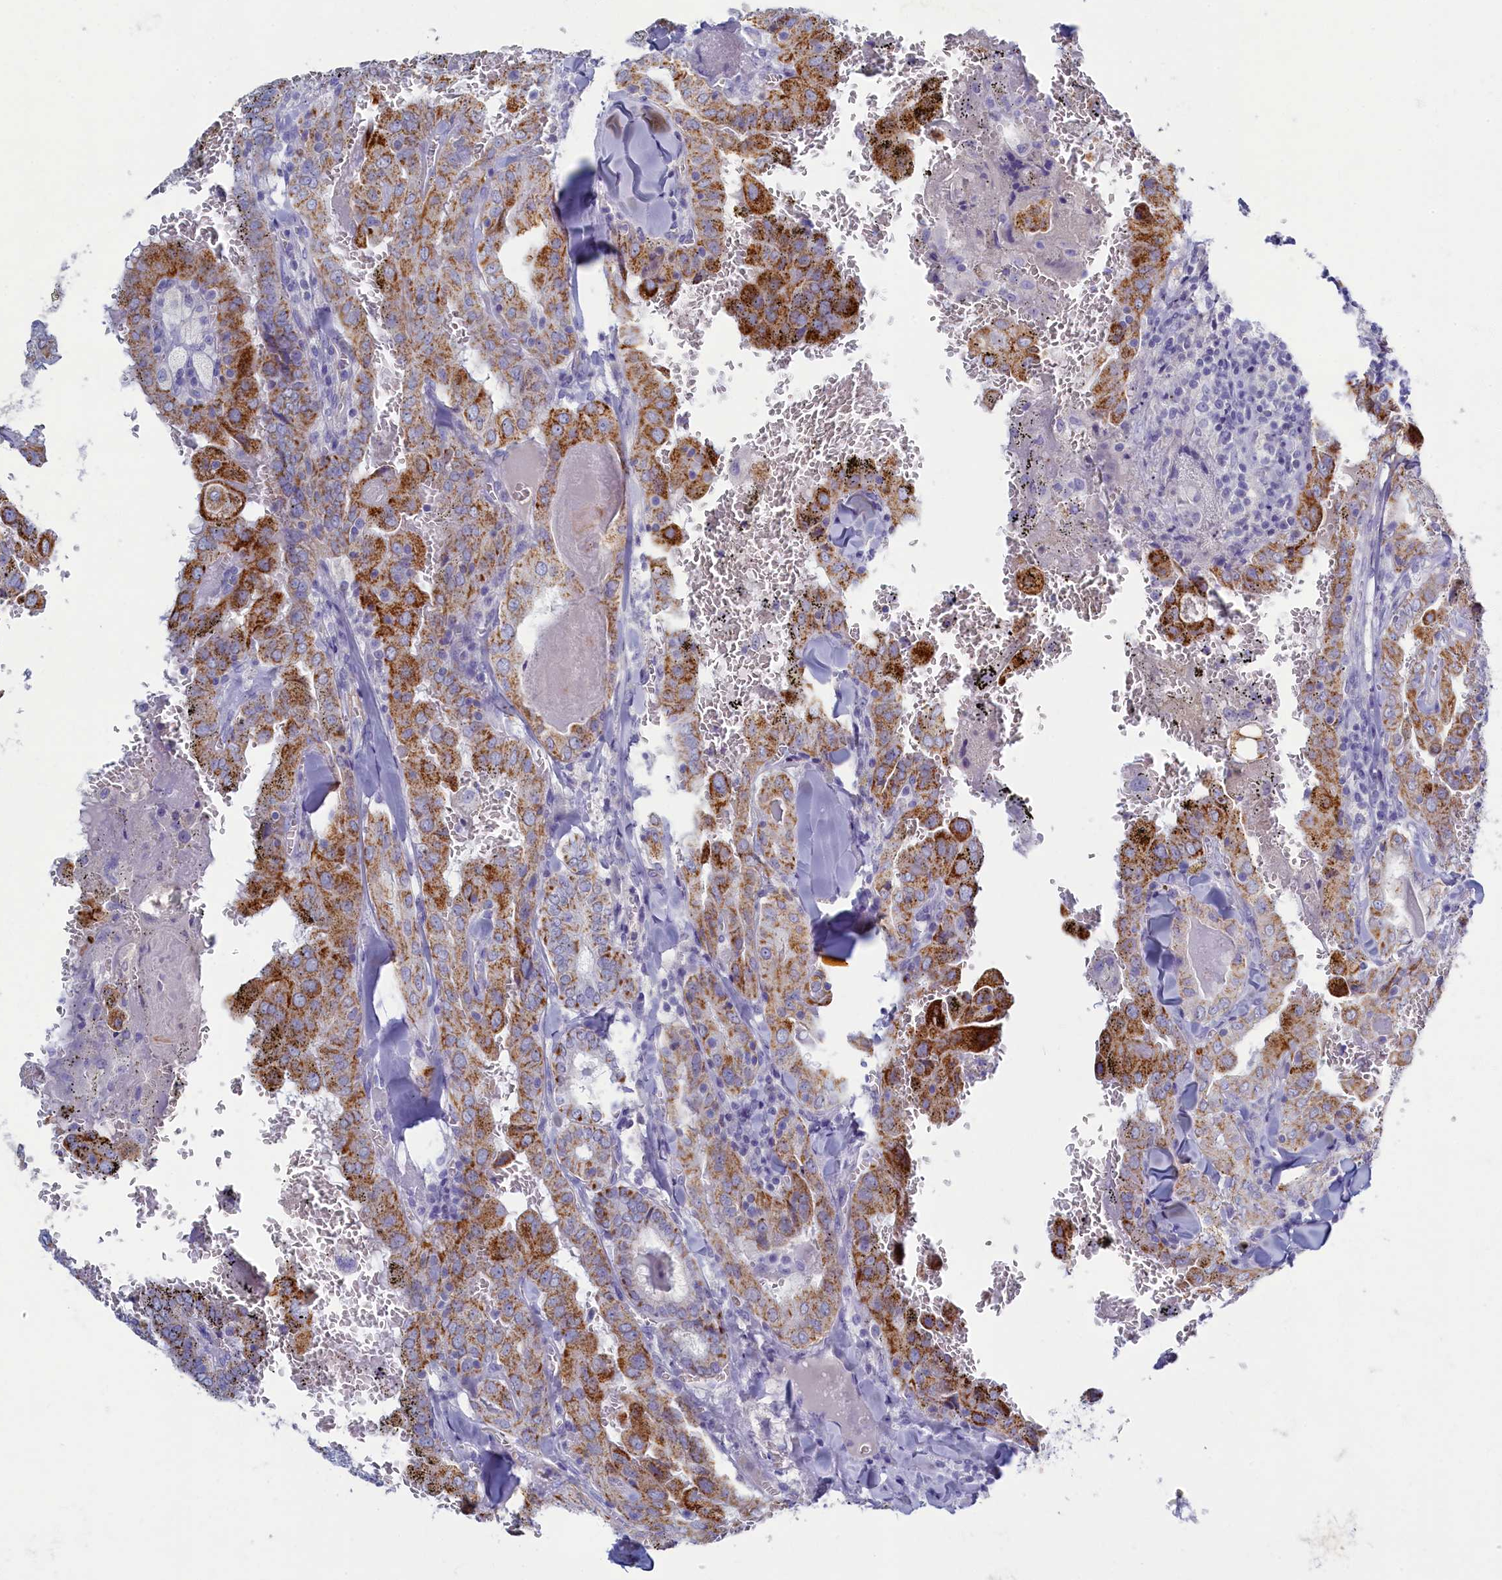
{"staining": {"intensity": "strong", "quantity": ">75%", "location": "cytoplasmic/membranous"}, "tissue": "thyroid cancer", "cell_type": "Tumor cells", "image_type": "cancer", "snomed": [{"axis": "morphology", "description": "Papillary adenocarcinoma, NOS"}, {"axis": "topography", "description": "Thyroid gland"}], "caption": "Immunohistochemistry photomicrograph of human thyroid papillary adenocarcinoma stained for a protein (brown), which shows high levels of strong cytoplasmic/membranous expression in approximately >75% of tumor cells.", "gene": "OCIAD2", "patient": {"sex": "female", "age": 72}}